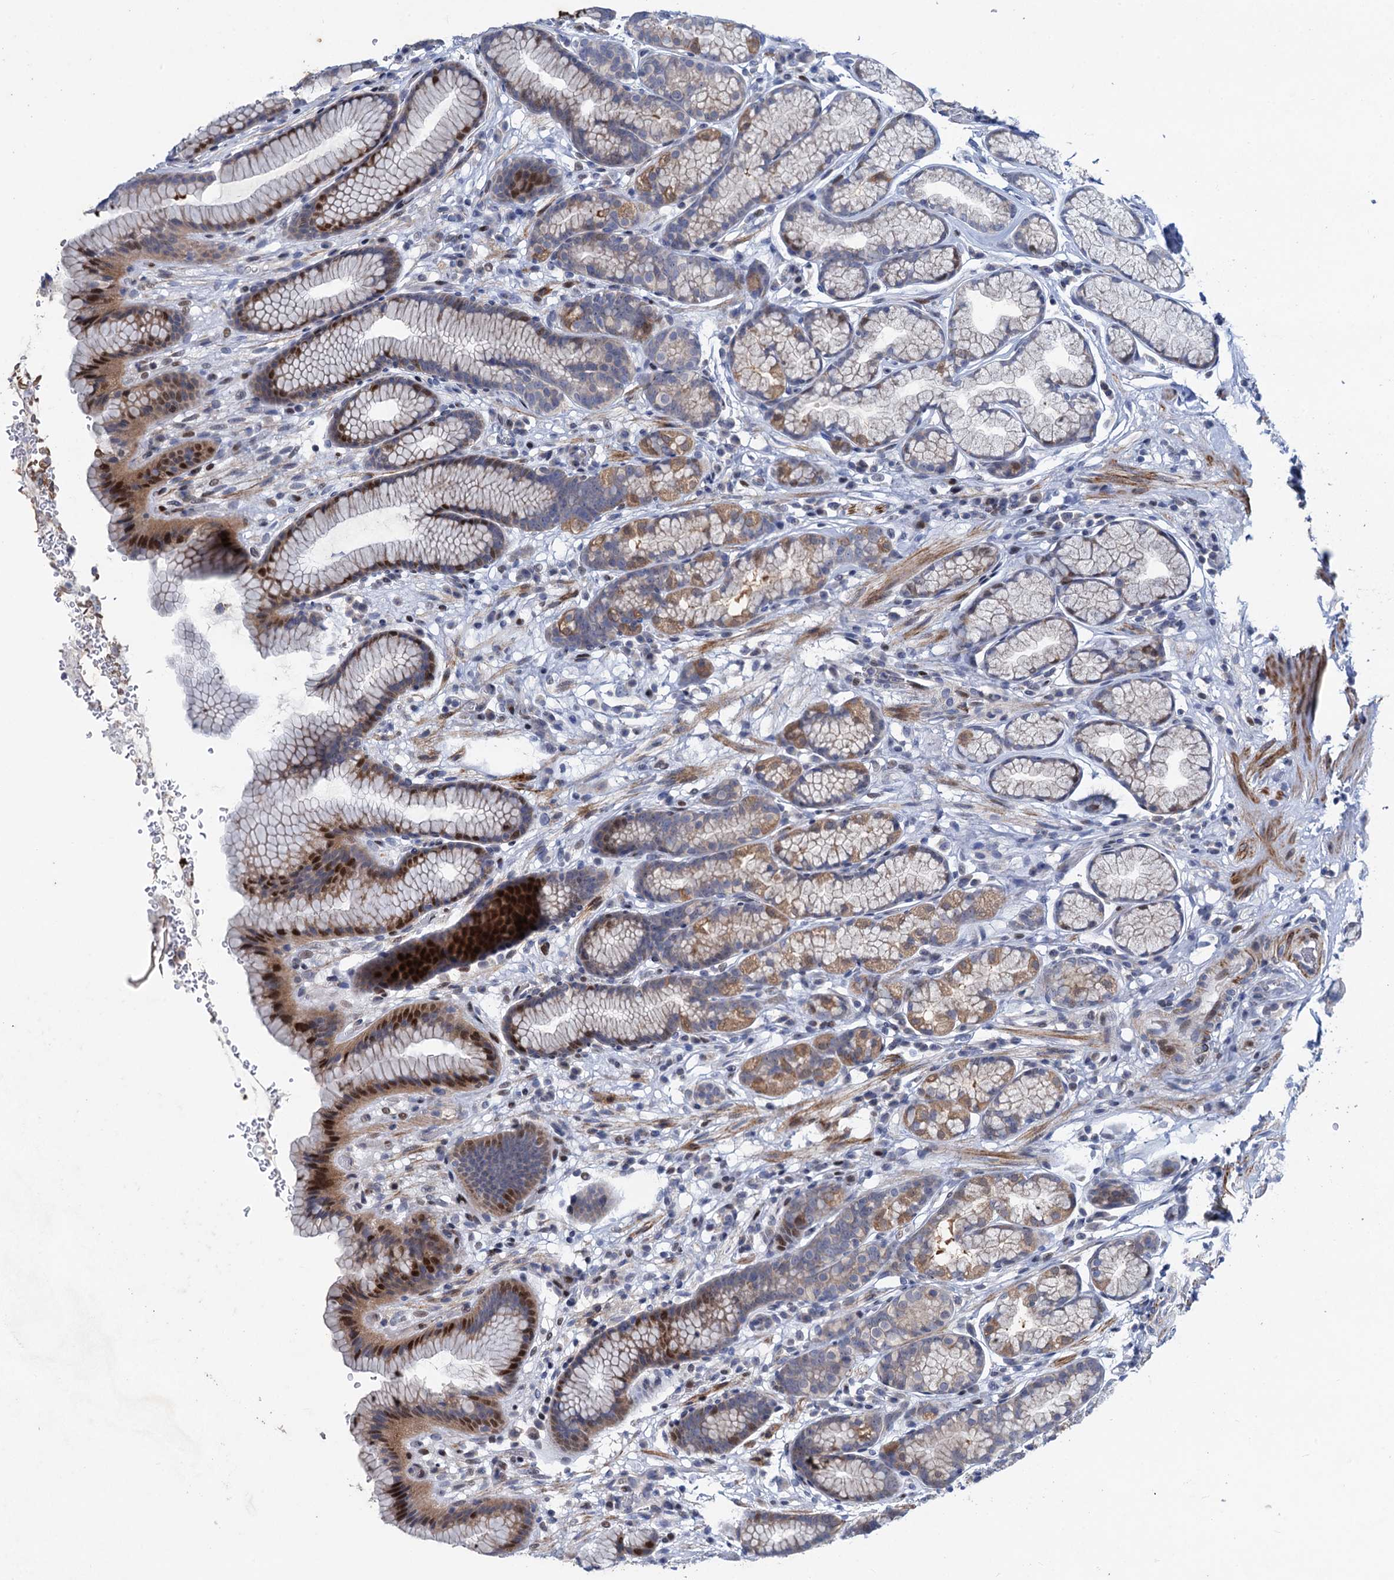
{"staining": {"intensity": "moderate", "quantity": "25%-75%", "location": "cytoplasmic/membranous,nuclear"}, "tissue": "stomach", "cell_type": "Glandular cells", "image_type": "normal", "snomed": [{"axis": "morphology", "description": "Normal tissue, NOS"}, {"axis": "topography", "description": "Stomach"}], "caption": "The histopathology image displays staining of unremarkable stomach, revealing moderate cytoplasmic/membranous,nuclear protein expression (brown color) within glandular cells. (IHC, brightfield microscopy, high magnification).", "gene": "ESYT3", "patient": {"sex": "male", "age": 42}}